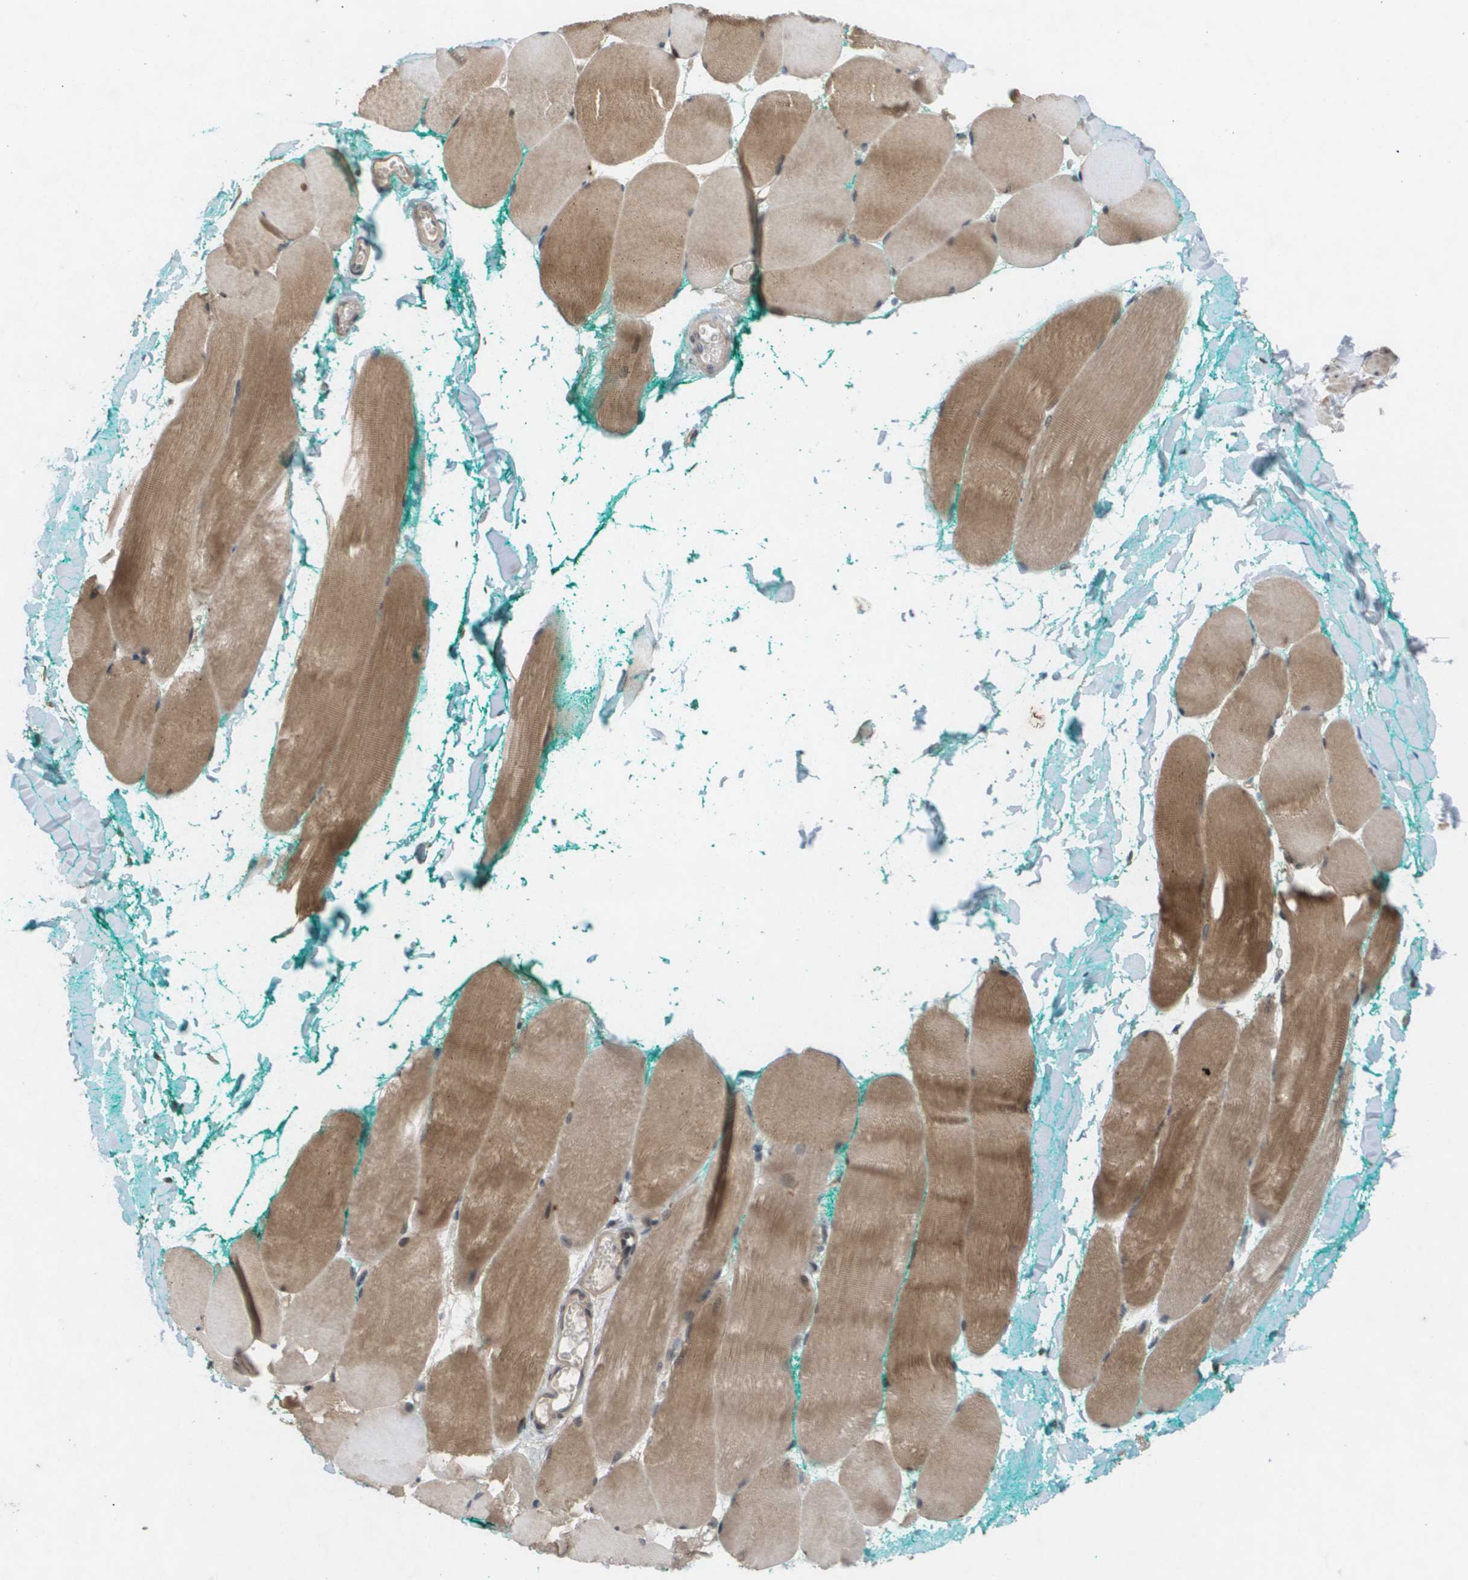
{"staining": {"intensity": "moderate", "quantity": ">75%", "location": "cytoplasmic/membranous"}, "tissue": "skeletal muscle", "cell_type": "Myocytes", "image_type": "normal", "snomed": [{"axis": "morphology", "description": "Normal tissue, NOS"}, {"axis": "morphology", "description": "Squamous cell carcinoma, NOS"}, {"axis": "topography", "description": "Skeletal muscle"}], "caption": "Myocytes reveal medium levels of moderate cytoplasmic/membranous staining in about >75% of cells in unremarkable skeletal muscle. Using DAB (brown) and hematoxylin (blue) stains, captured at high magnification using brightfield microscopy.", "gene": "PALD1", "patient": {"sex": "male", "age": 51}}